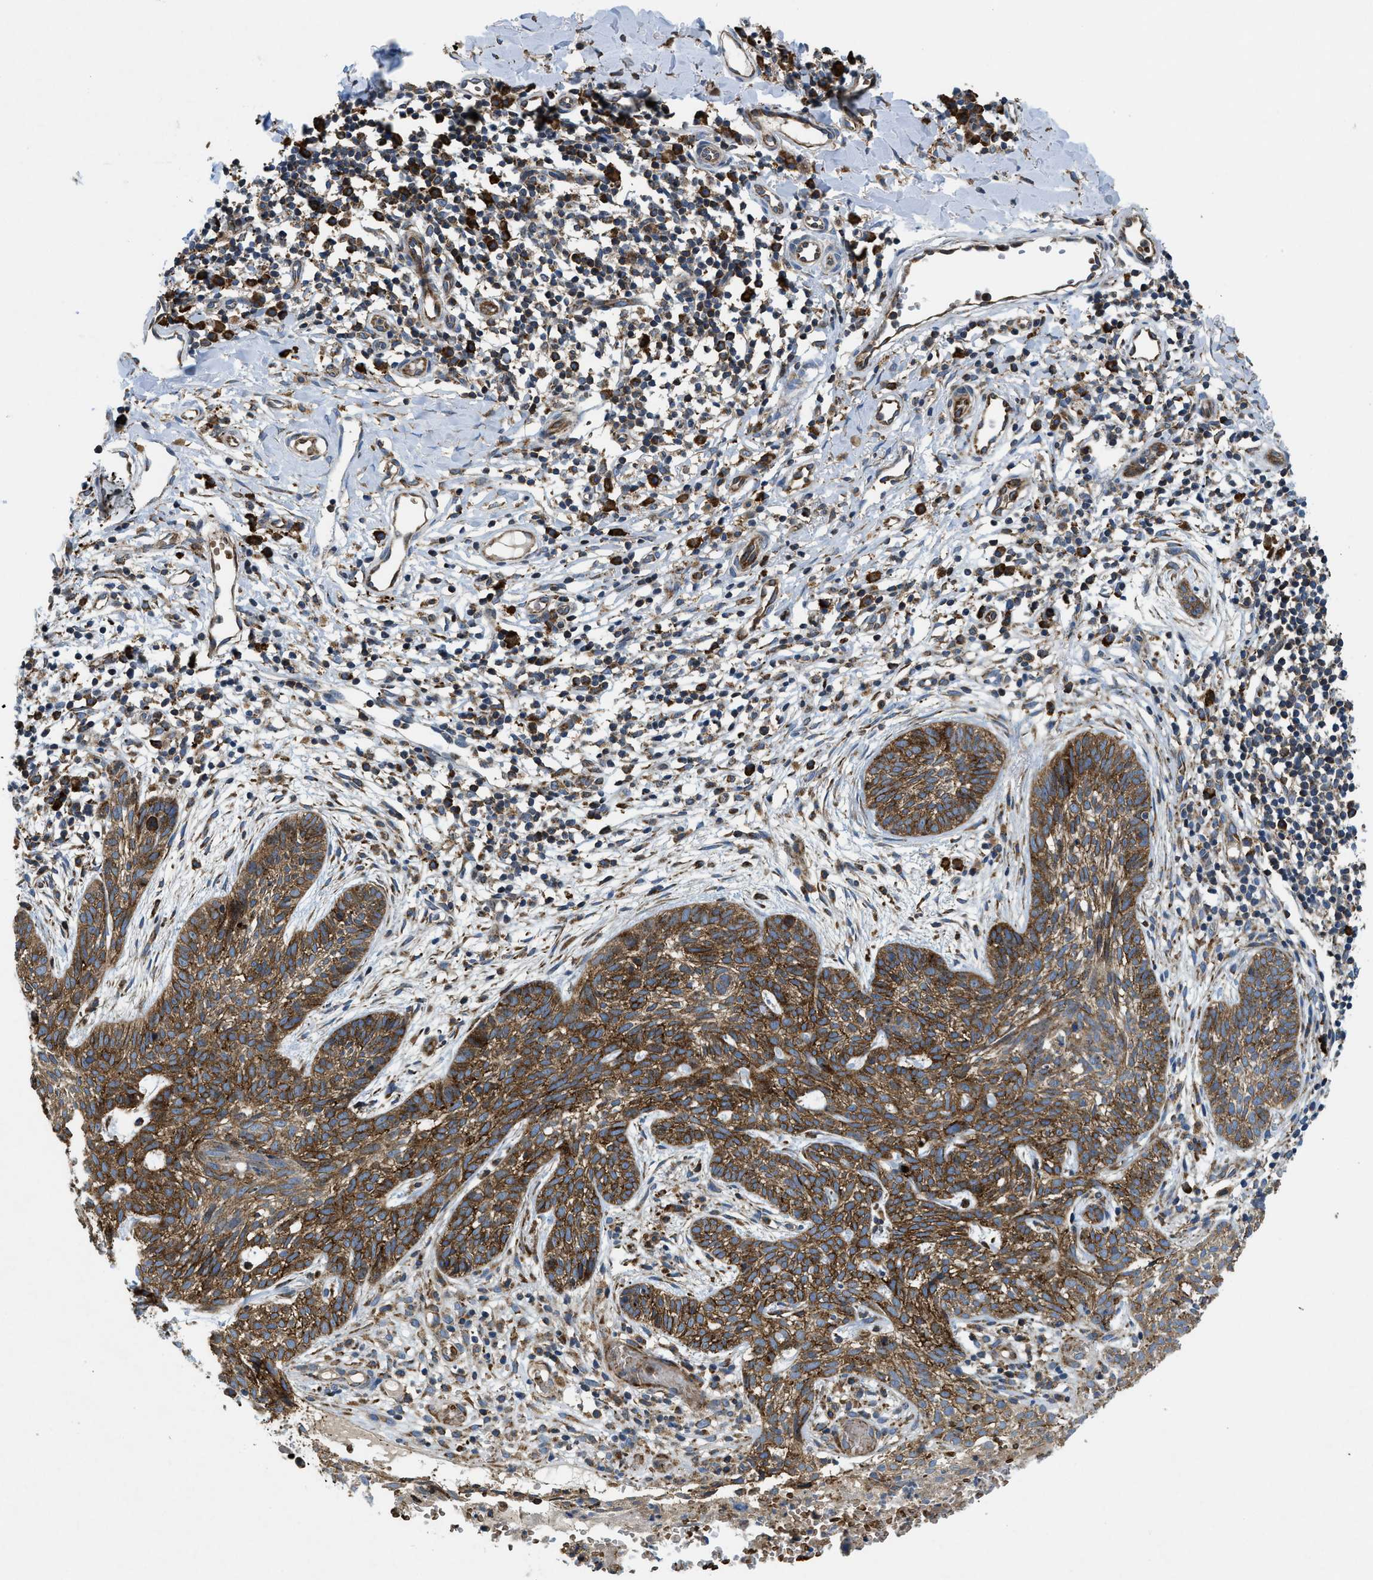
{"staining": {"intensity": "strong", "quantity": ">75%", "location": "cytoplasmic/membranous"}, "tissue": "skin cancer", "cell_type": "Tumor cells", "image_type": "cancer", "snomed": [{"axis": "morphology", "description": "Basal cell carcinoma"}, {"axis": "topography", "description": "Skin"}], "caption": "Protein staining of skin cancer (basal cell carcinoma) tissue reveals strong cytoplasmic/membranous expression in approximately >75% of tumor cells. The staining was performed using DAB to visualize the protein expression in brown, while the nuclei were stained in blue with hematoxylin (Magnification: 20x).", "gene": "CSPG4", "patient": {"sex": "female", "age": 59}}